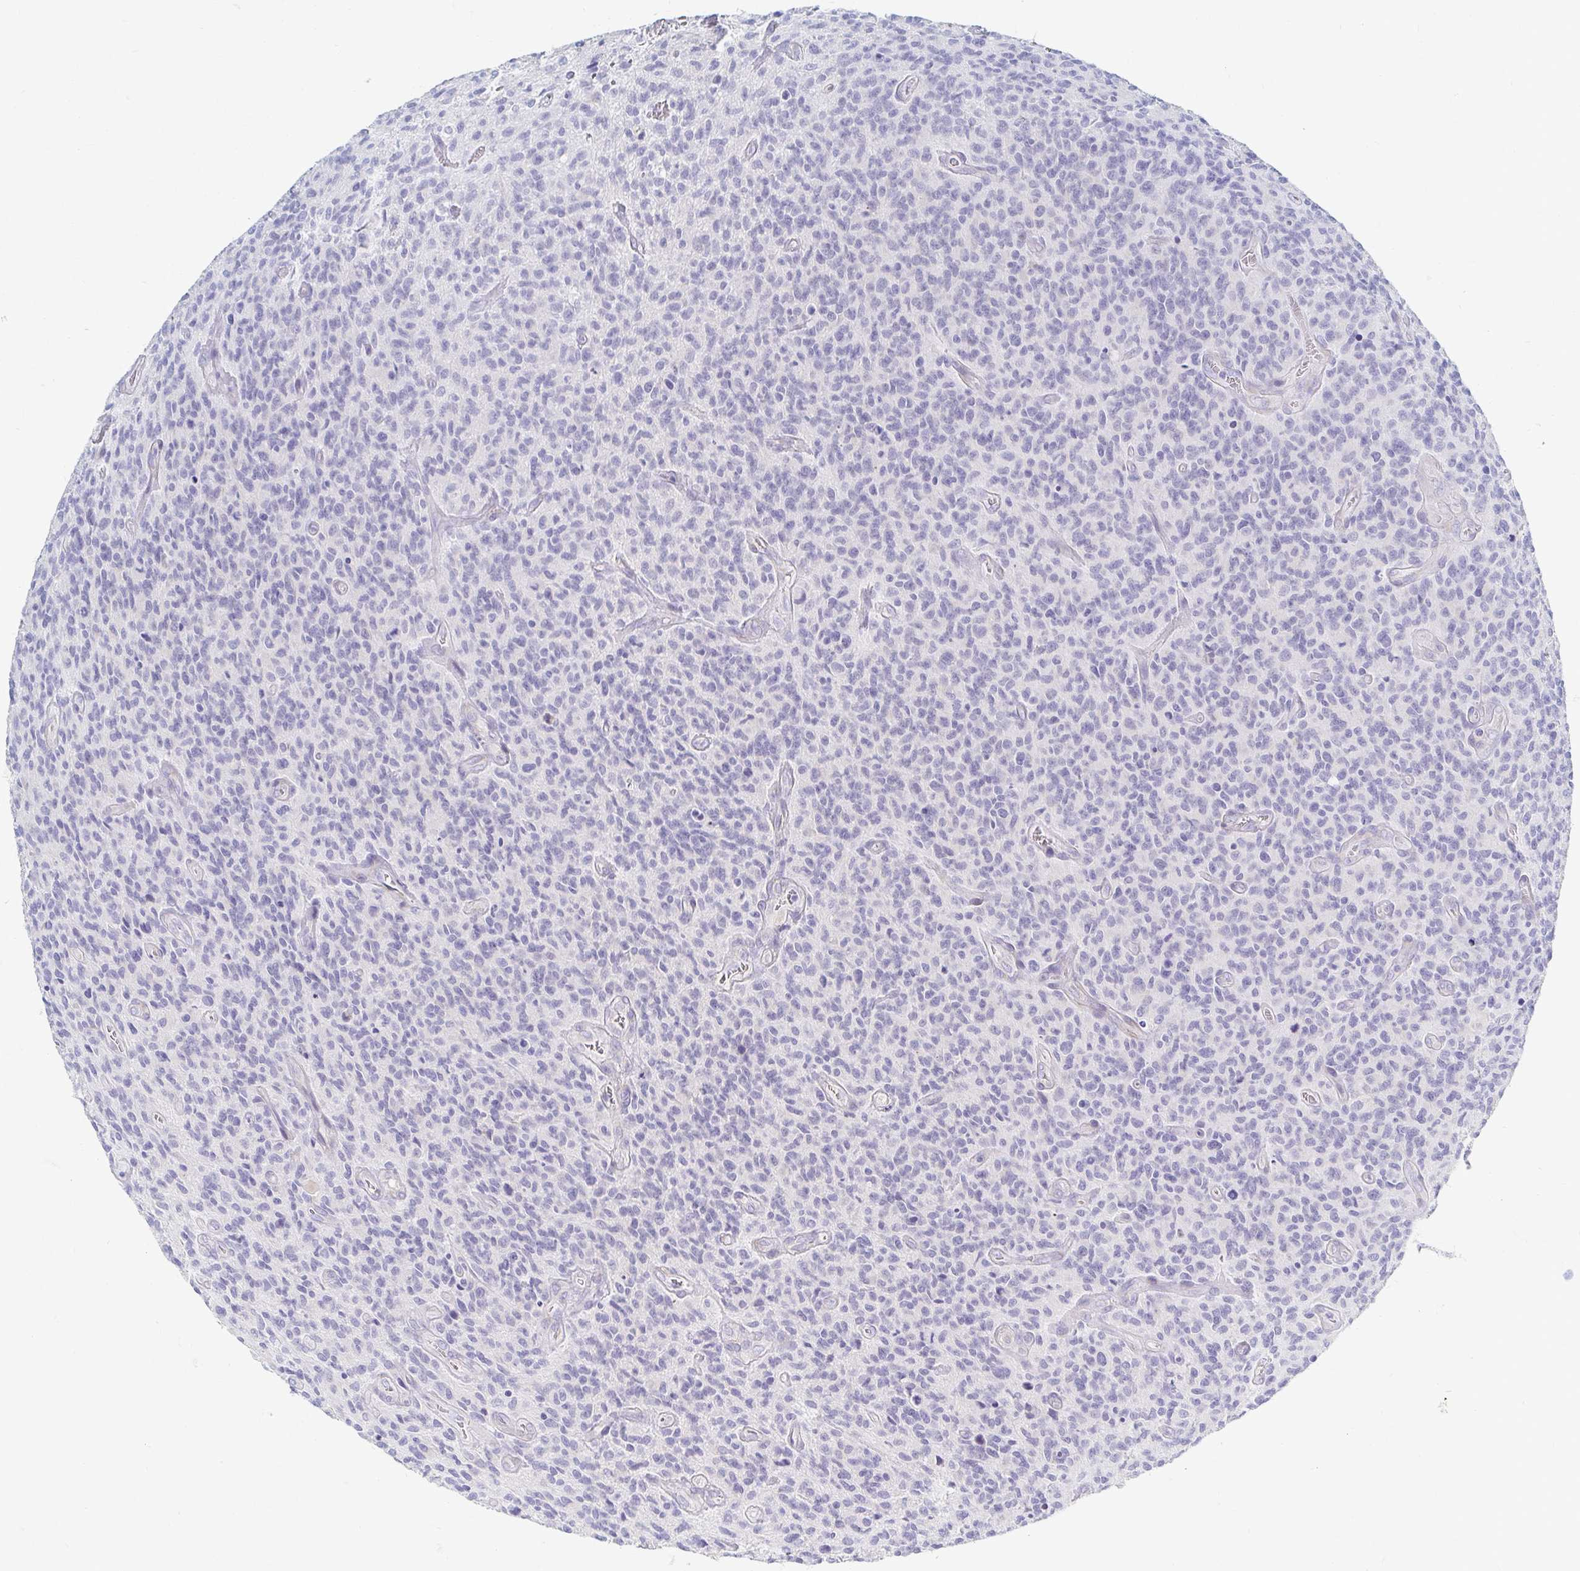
{"staining": {"intensity": "negative", "quantity": "none", "location": "none"}, "tissue": "glioma", "cell_type": "Tumor cells", "image_type": "cancer", "snomed": [{"axis": "morphology", "description": "Glioma, malignant, High grade"}, {"axis": "topography", "description": "Brain"}], "caption": "IHC of glioma reveals no expression in tumor cells.", "gene": "MYLK2", "patient": {"sex": "male", "age": 76}}